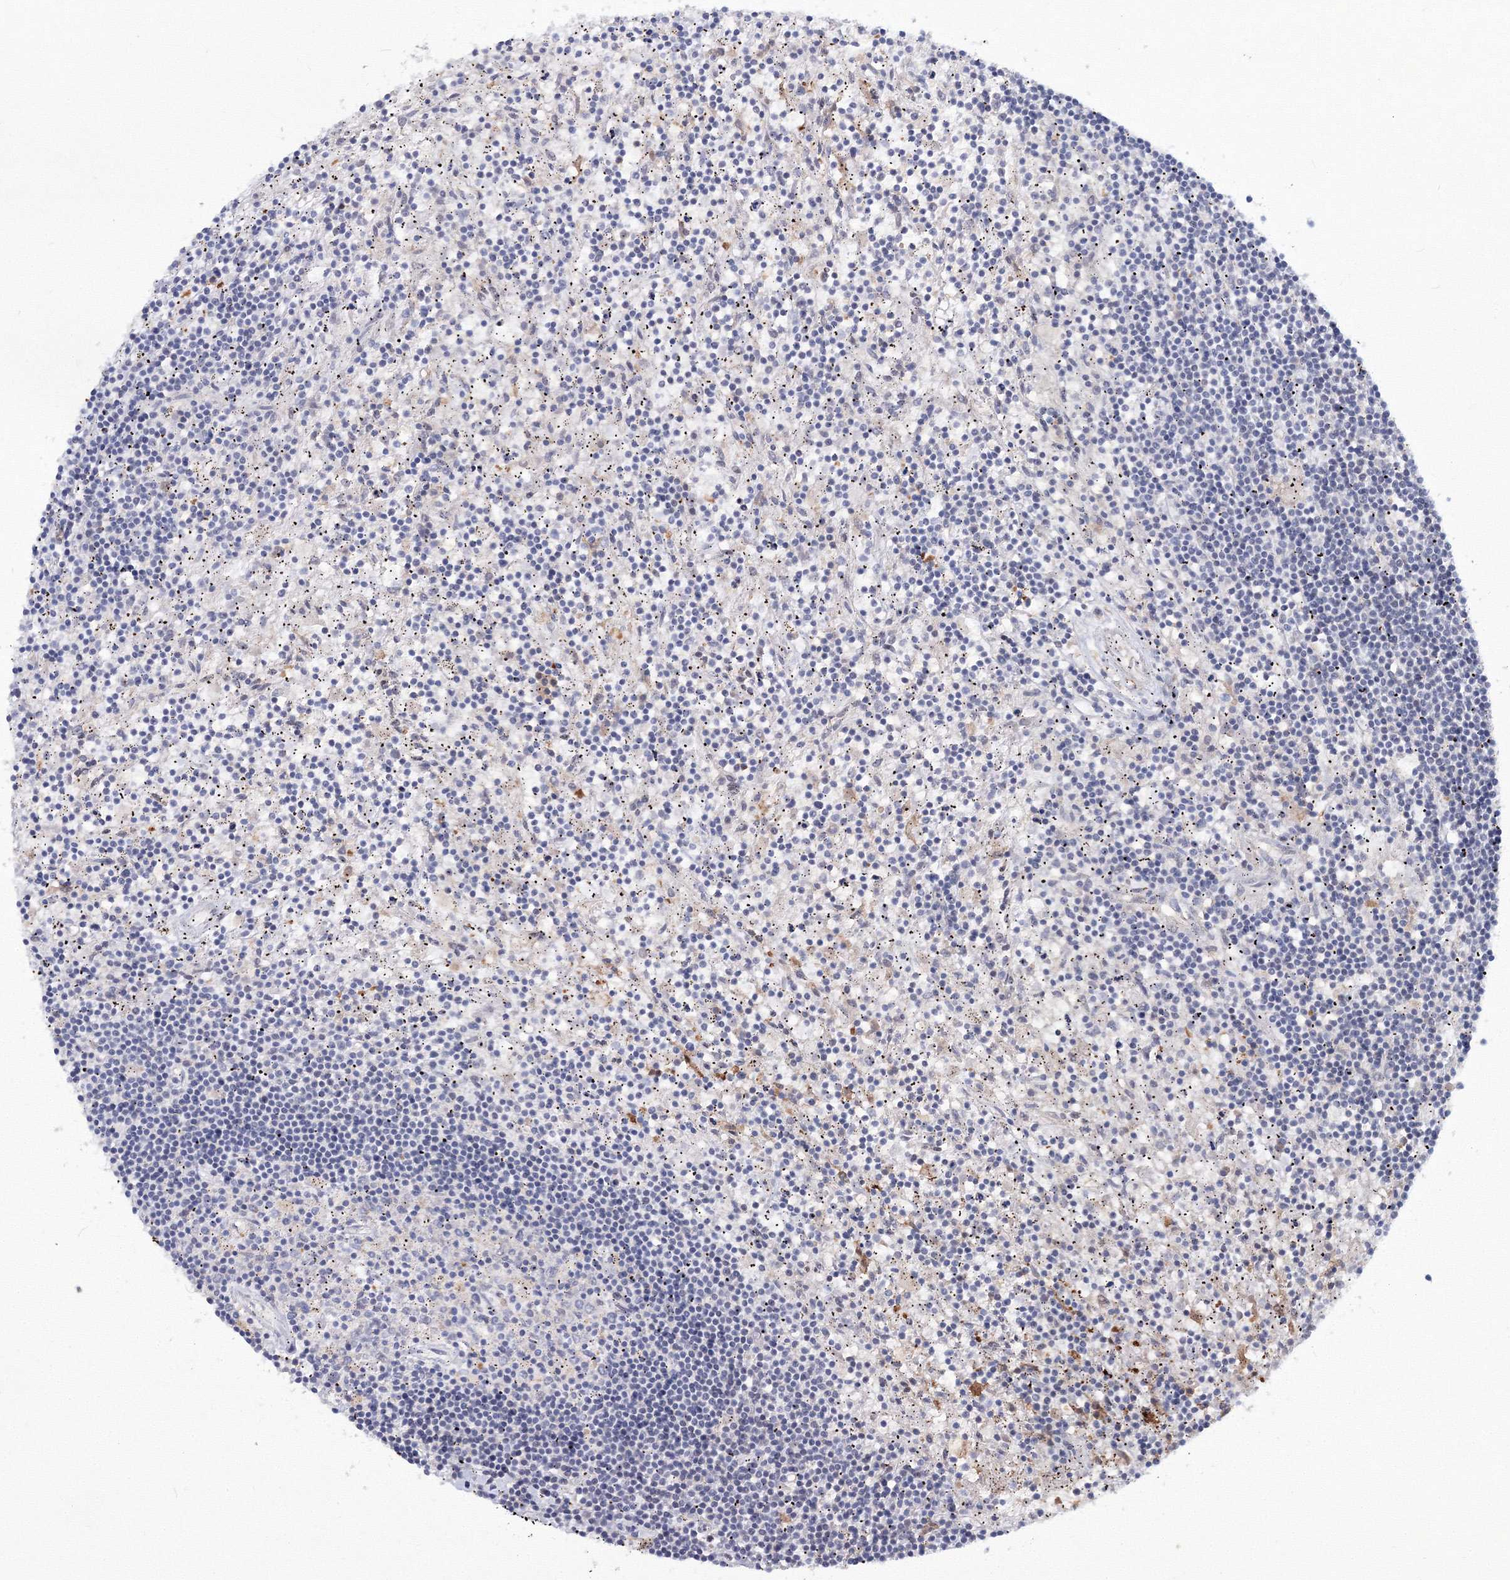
{"staining": {"intensity": "negative", "quantity": "none", "location": "none"}, "tissue": "lymphoma", "cell_type": "Tumor cells", "image_type": "cancer", "snomed": [{"axis": "morphology", "description": "Malignant lymphoma, non-Hodgkin's type, Low grade"}, {"axis": "topography", "description": "Spleen"}], "caption": "IHC of human malignant lymphoma, non-Hodgkin's type (low-grade) demonstrates no expression in tumor cells.", "gene": "C11orf52", "patient": {"sex": "male", "age": 76}}